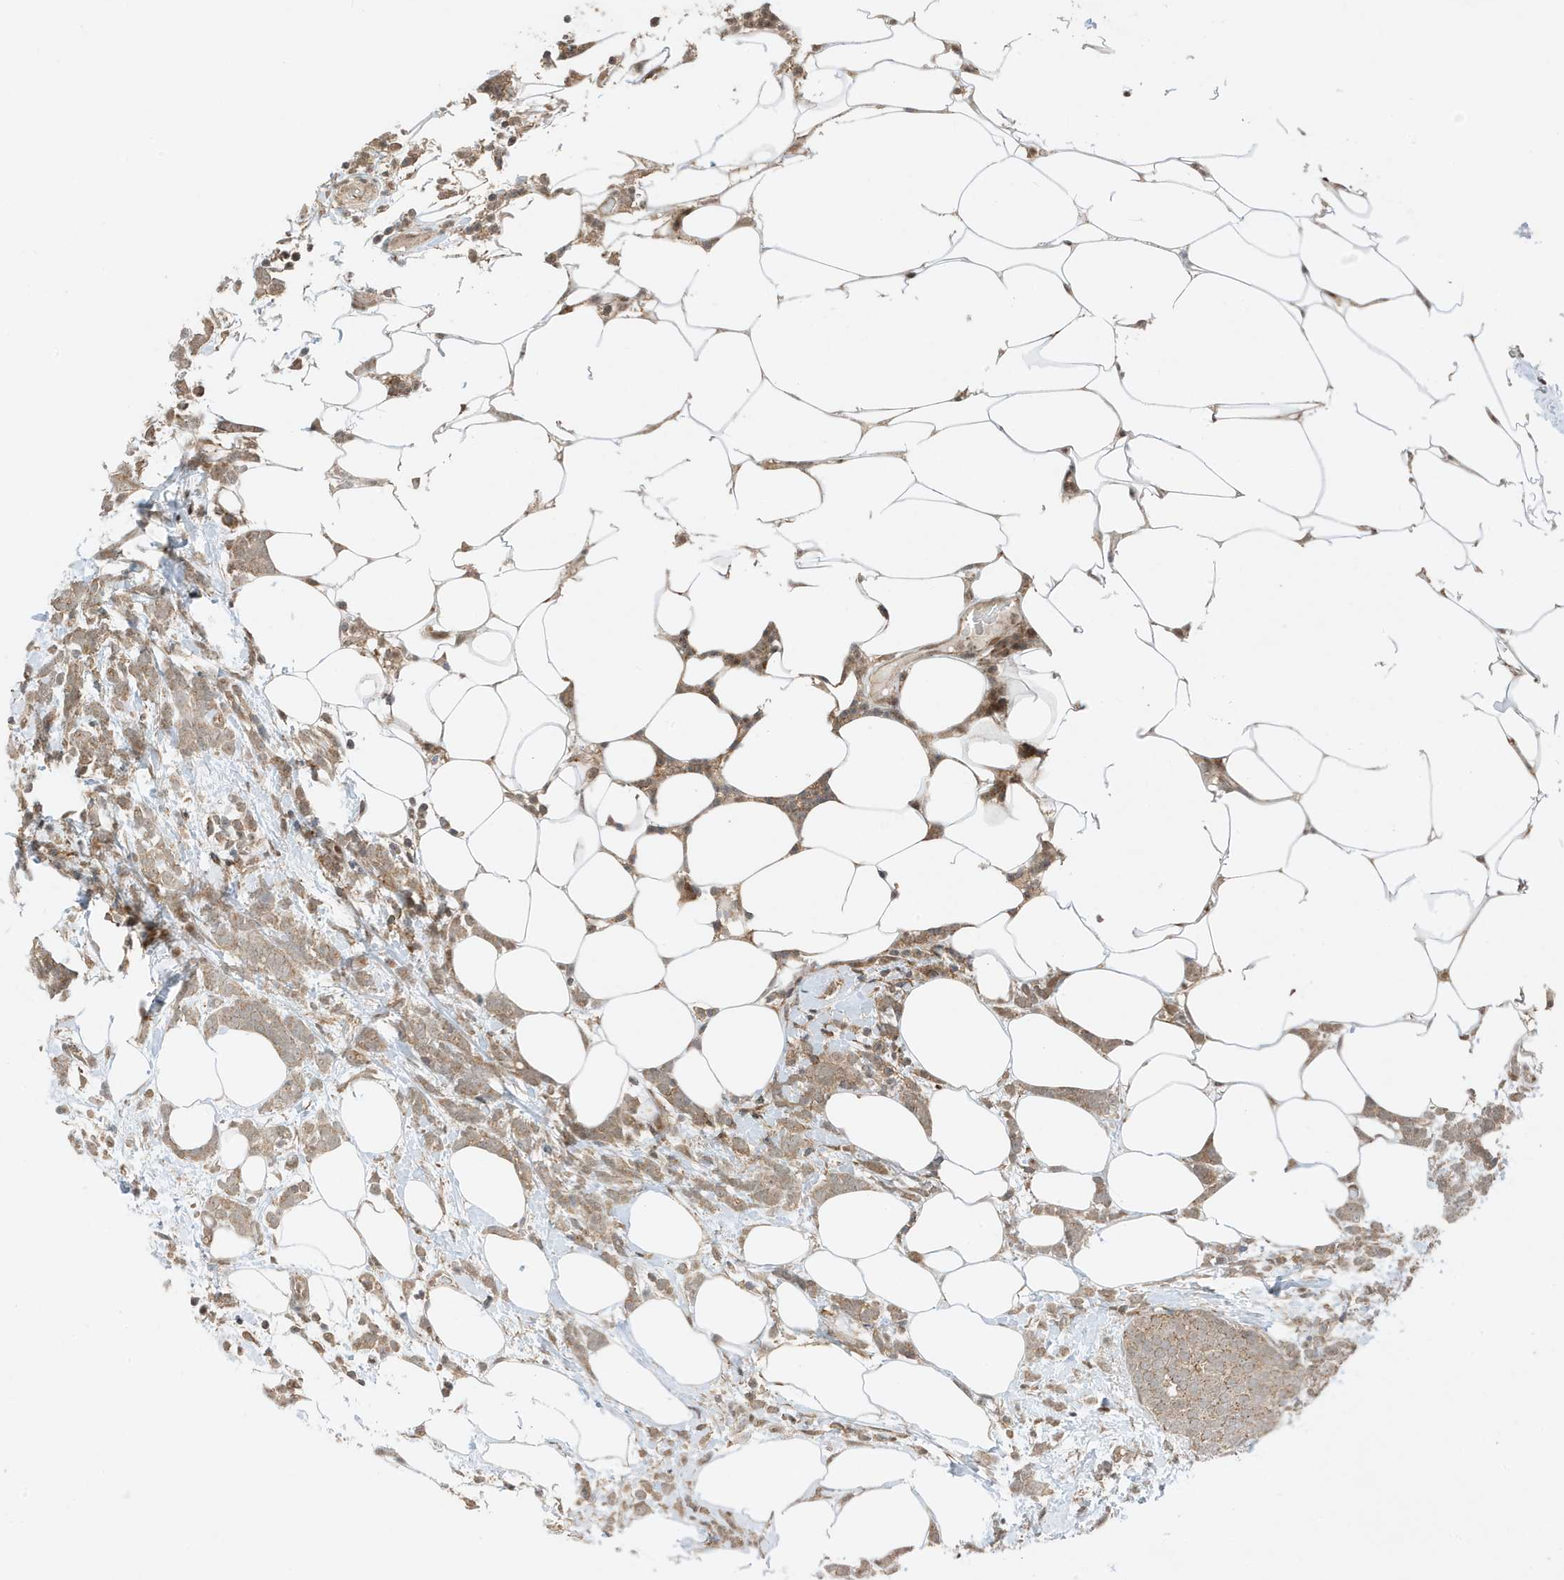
{"staining": {"intensity": "moderate", "quantity": ">75%", "location": "cytoplasmic/membranous"}, "tissue": "breast cancer", "cell_type": "Tumor cells", "image_type": "cancer", "snomed": [{"axis": "morphology", "description": "Lobular carcinoma"}, {"axis": "topography", "description": "Breast"}], "caption": "Immunohistochemical staining of lobular carcinoma (breast) reveals moderate cytoplasmic/membranous protein expression in approximately >75% of tumor cells. The staining was performed using DAB to visualize the protein expression in brown, while the nuclei were stained in blue with hematoxylin (Magnification: 20x).", "gene": "TATDN3", "patient": {"sex": "female", "age": 58}}